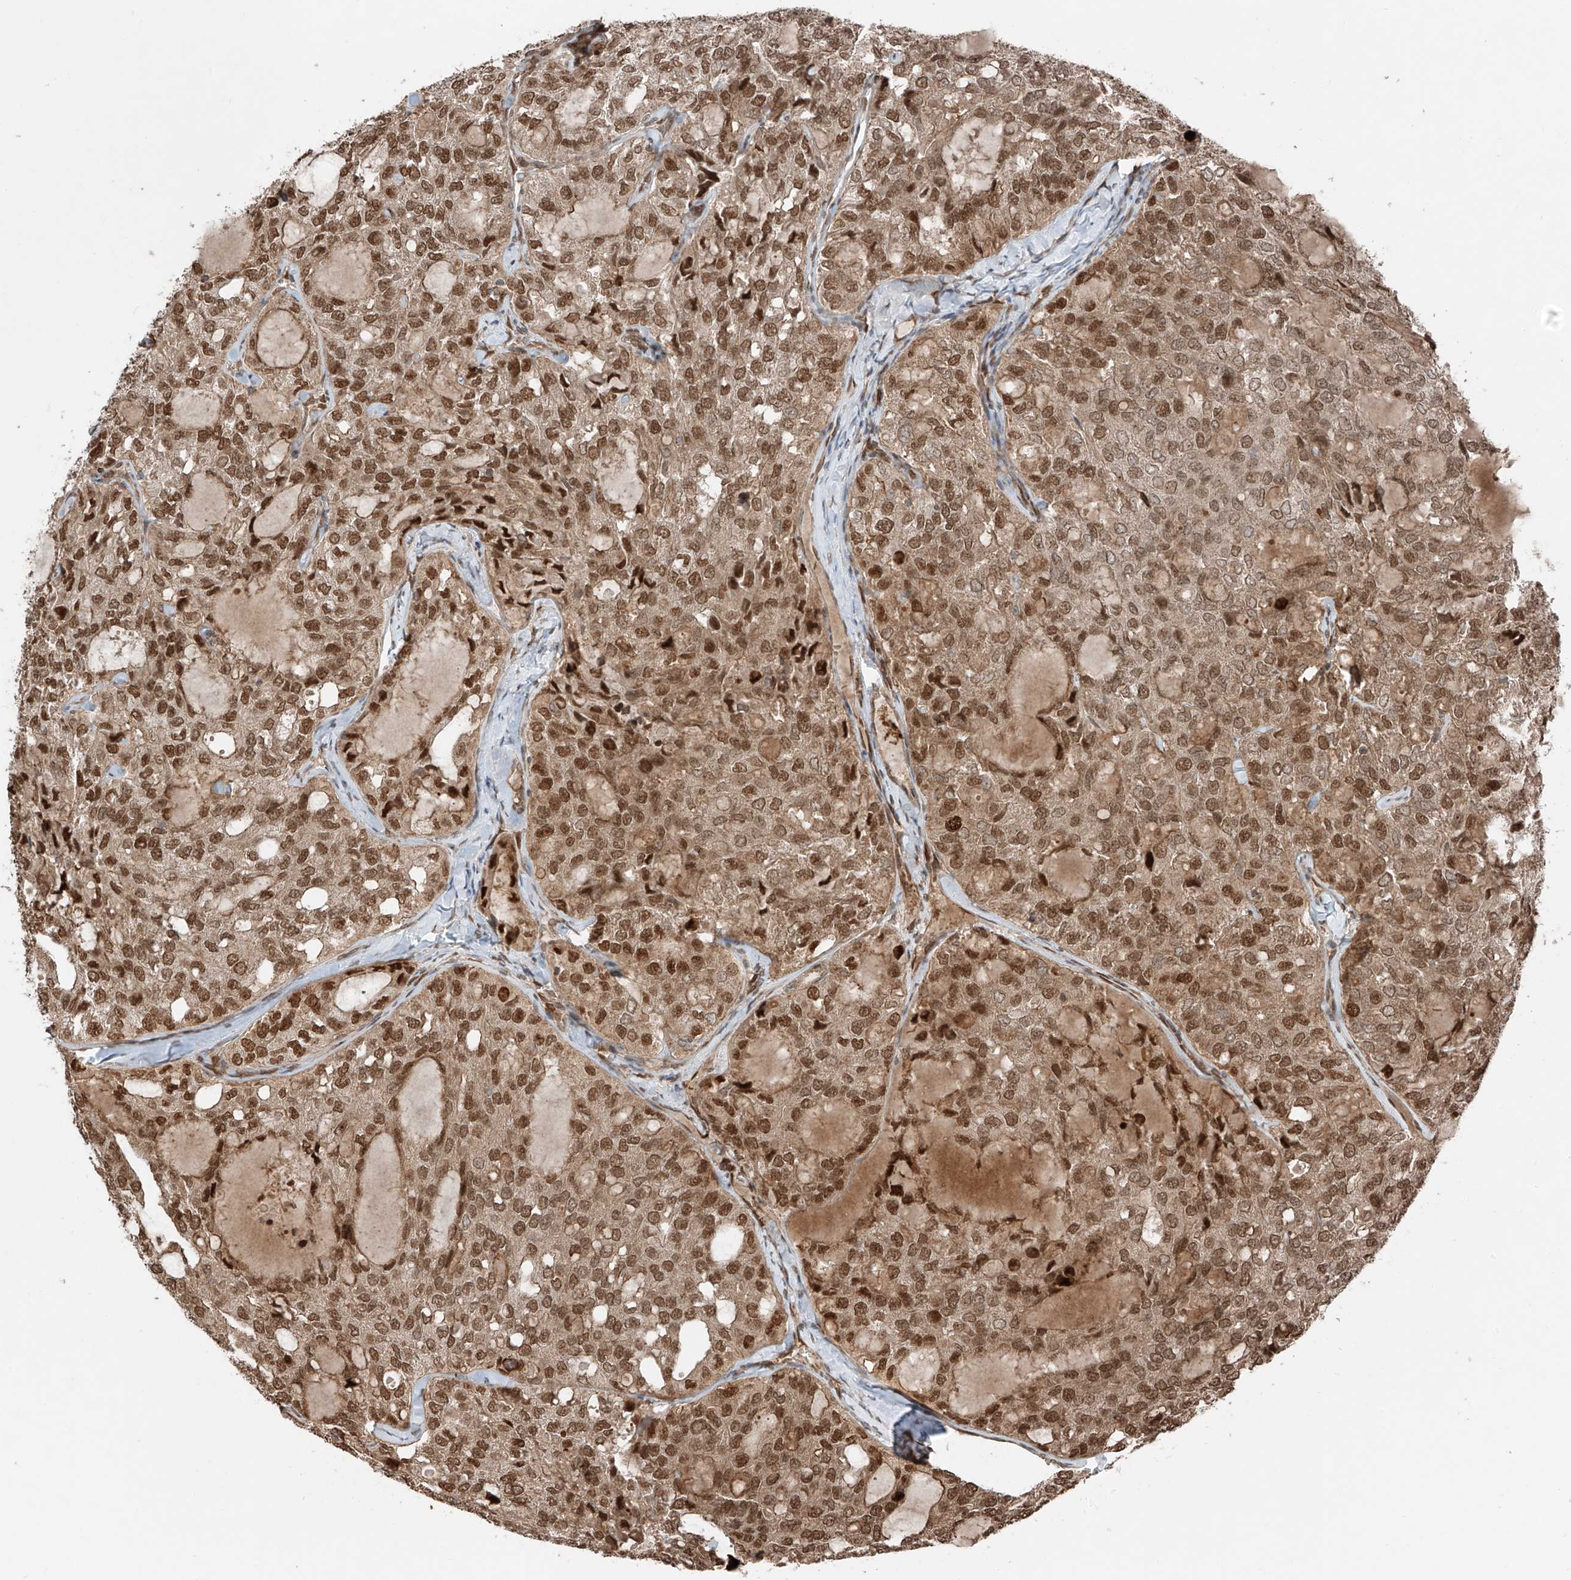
{"staining": {"intensity": "moderate", "quantity": ">75%", "location": "cytoplasmic/membranous,nuclear"}, "tissue": "thyroid cancer", "cell_type": "Tumor cells", "image_type": "cancer", "snomed": [{"axis": "morphology", "description": "Follicular adenoma carcinoma, NOS"}, {"axis": "topography", "description": "Thyroid gland"}], "caption": "A micrograph showing moderate cytoplasmic/membranous and nuclear staining in approximately >75% of tumor cells in thyroid cancer, as visualized by brown immunohistochemical staining.", "gene": "CEP162", "patient": {"sex": "male", "age": 75}}